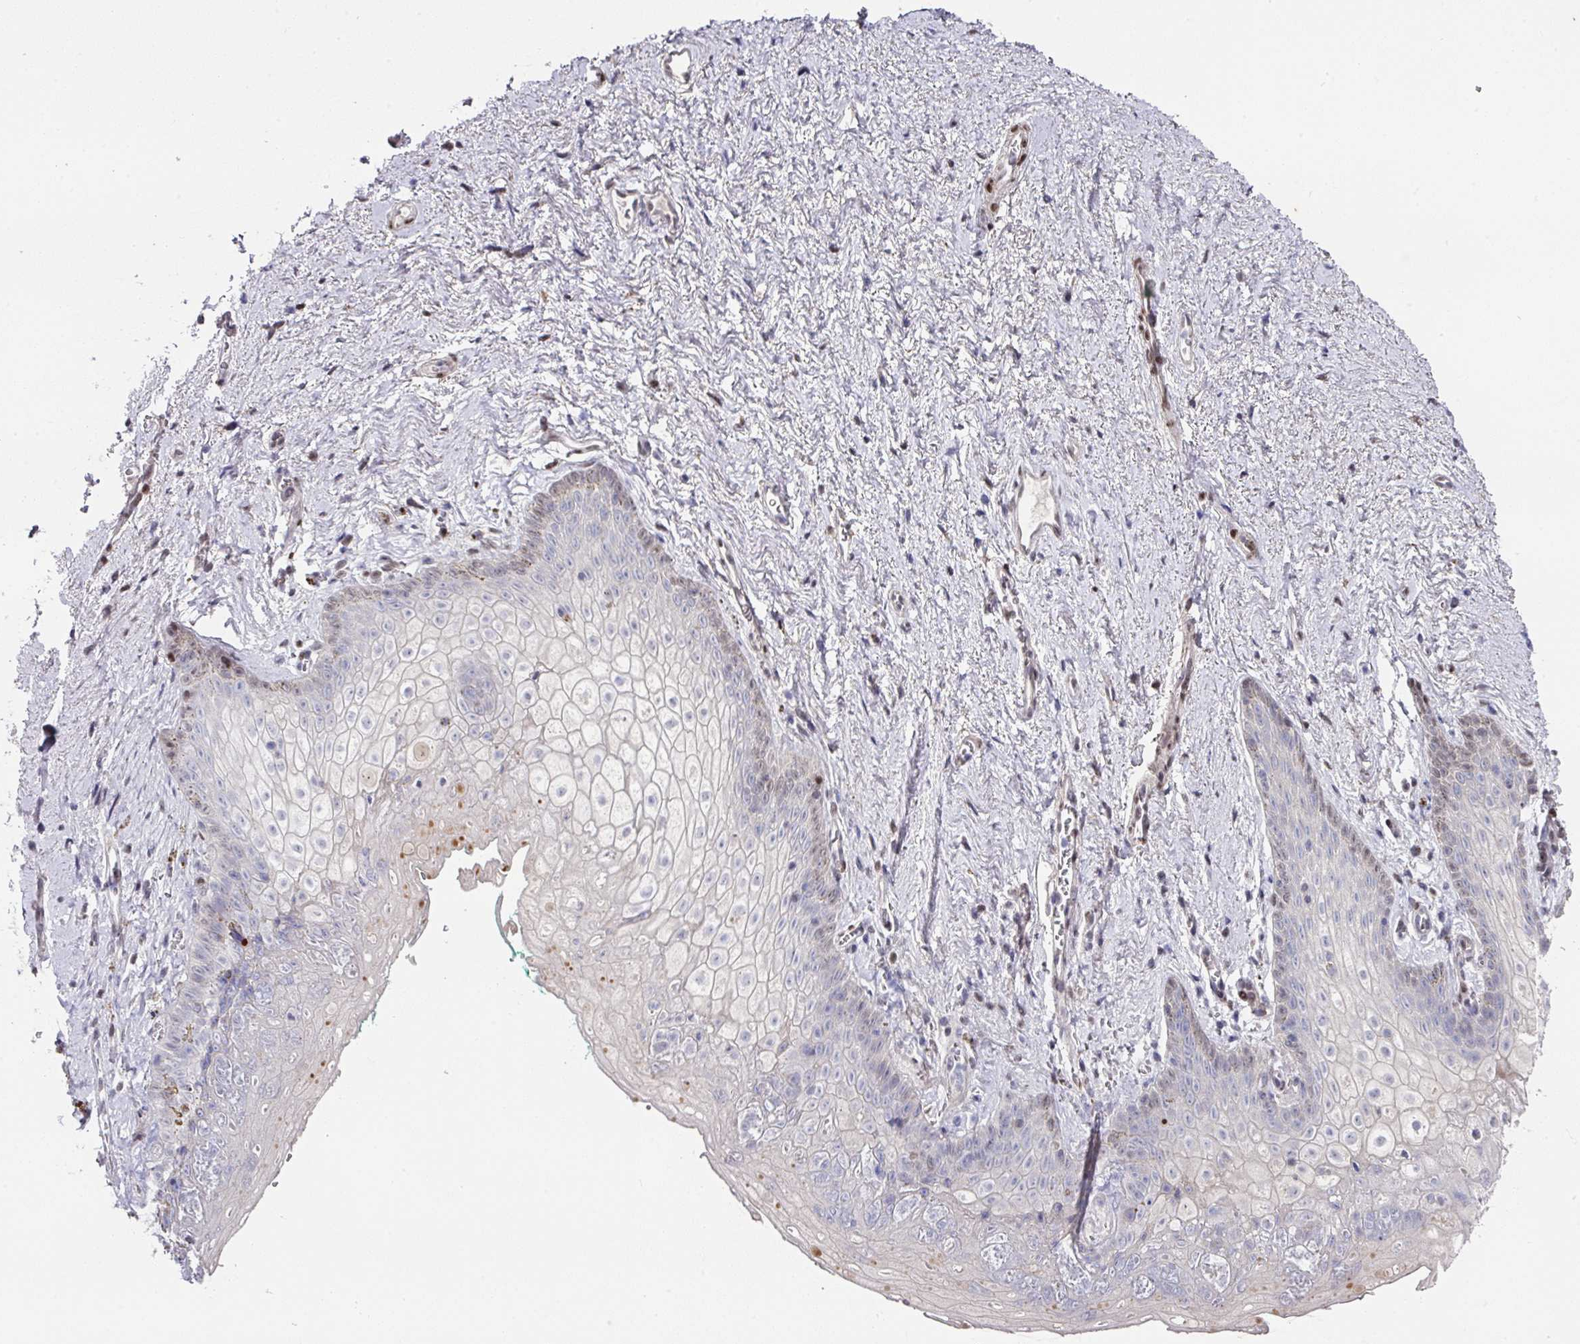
{"staining": {"intensity": "negative", "quantity": "none", "location": "none"}, "tissue": "vagina", "cell_type": "Squamous epithelial cells", "image_type": "normal", "snomed": [{"axis": "morphology", "description": "Normal tissue, NOS"}, {"axis": "topography", "description": "Vulva"}, {"axis": "topography", "description": "Vagina"}, {"axis": "topography", "description": "Peripheral nerve tissue"}], "caption": "IHC micrograph of normal vagina: human vagina stained with DAB shows no significant protein expression in squamous epithelial cells.", "gene": "CBX7", "patient": {"sex": "female", "age": 66}}